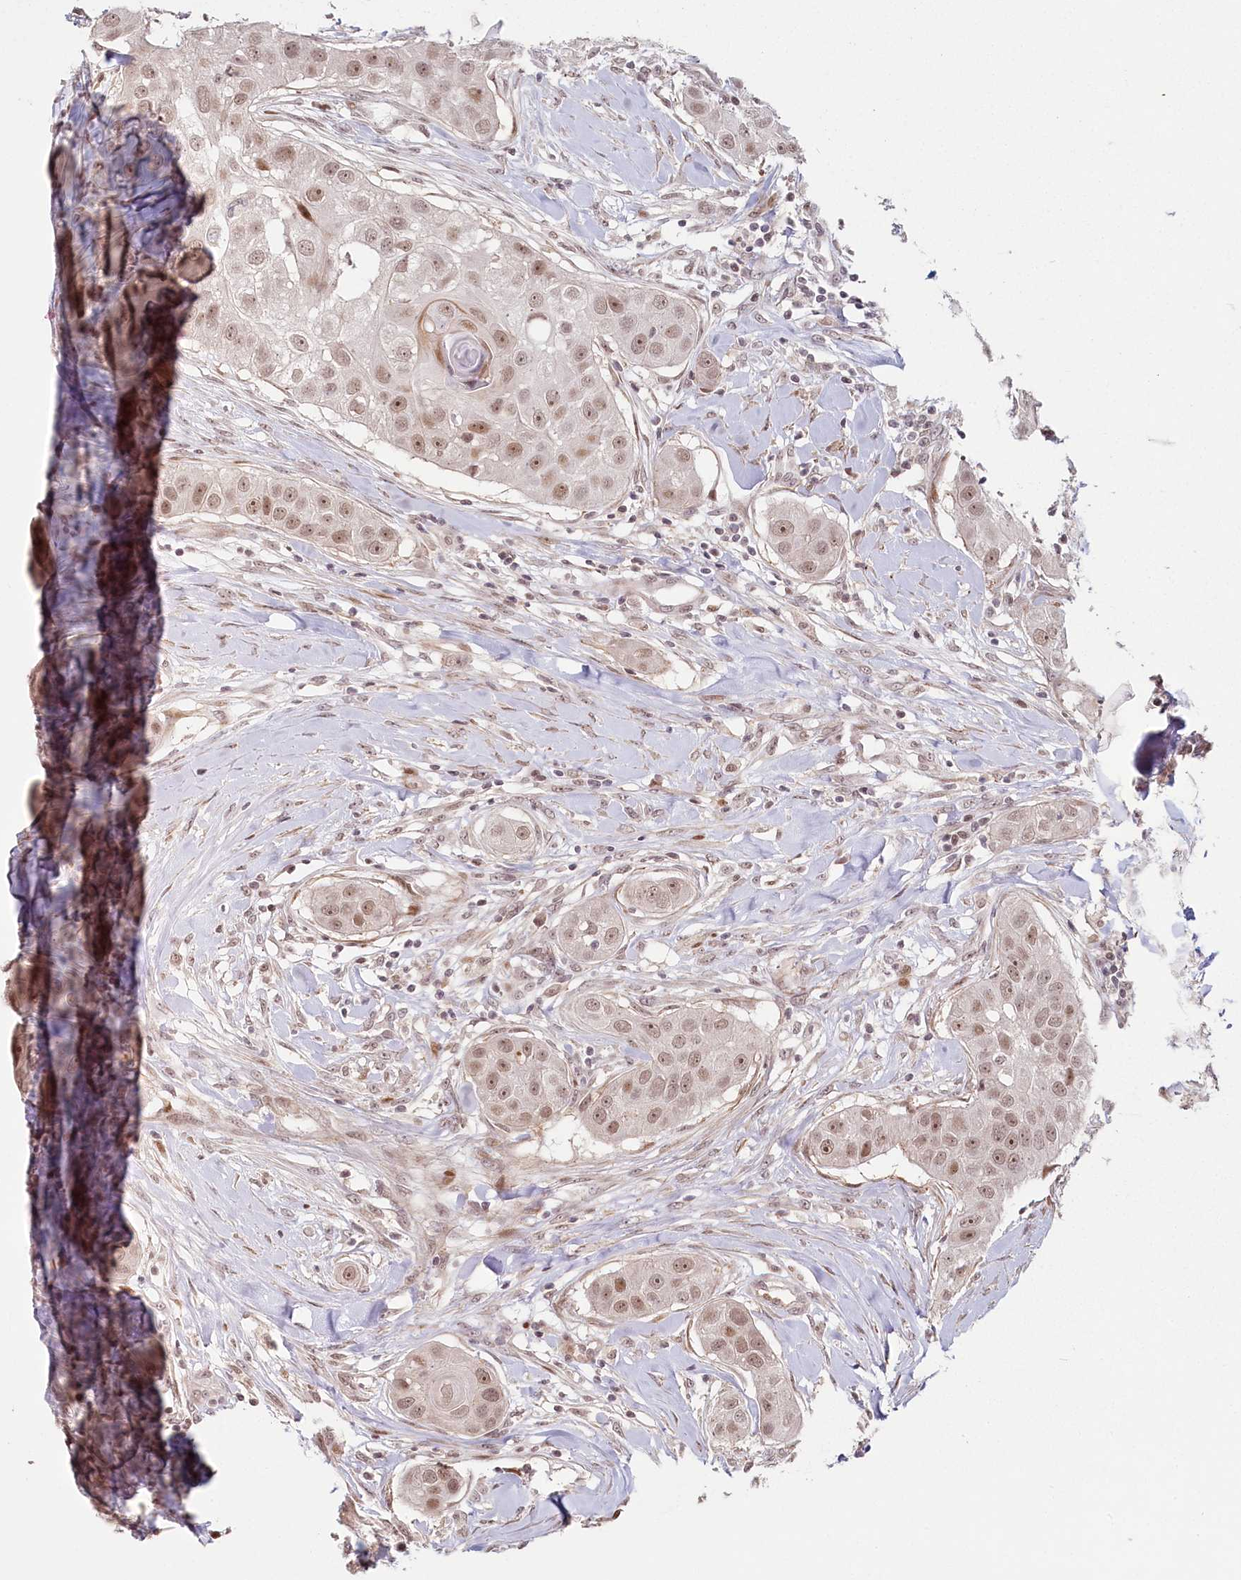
{"staining": {"intensity": "moderate", "quantity": ">75%", "location": "nuclear"}, "tissue": "head and neck cancer", "cell_type": "Tumor cells", "image_type": "cancer", "snomed": [{"axis": "morphology", "description": "Normal tissue, NOS"}, {"axis": "morphology", "description": "Squamous cell carcinoma, NOS"}, {"axis": "topography", "description": "Skeletal muscle"}, {"axis": "topography", "description": "Head-Neck"}], "caption": "Moderate nuclear protein staining is appreciated in approximately >75% of tumor cells in head and neck squamous cell carcinoma.", "gene": "FAM204A", "patient": {"sex": "male", "age": 51}}